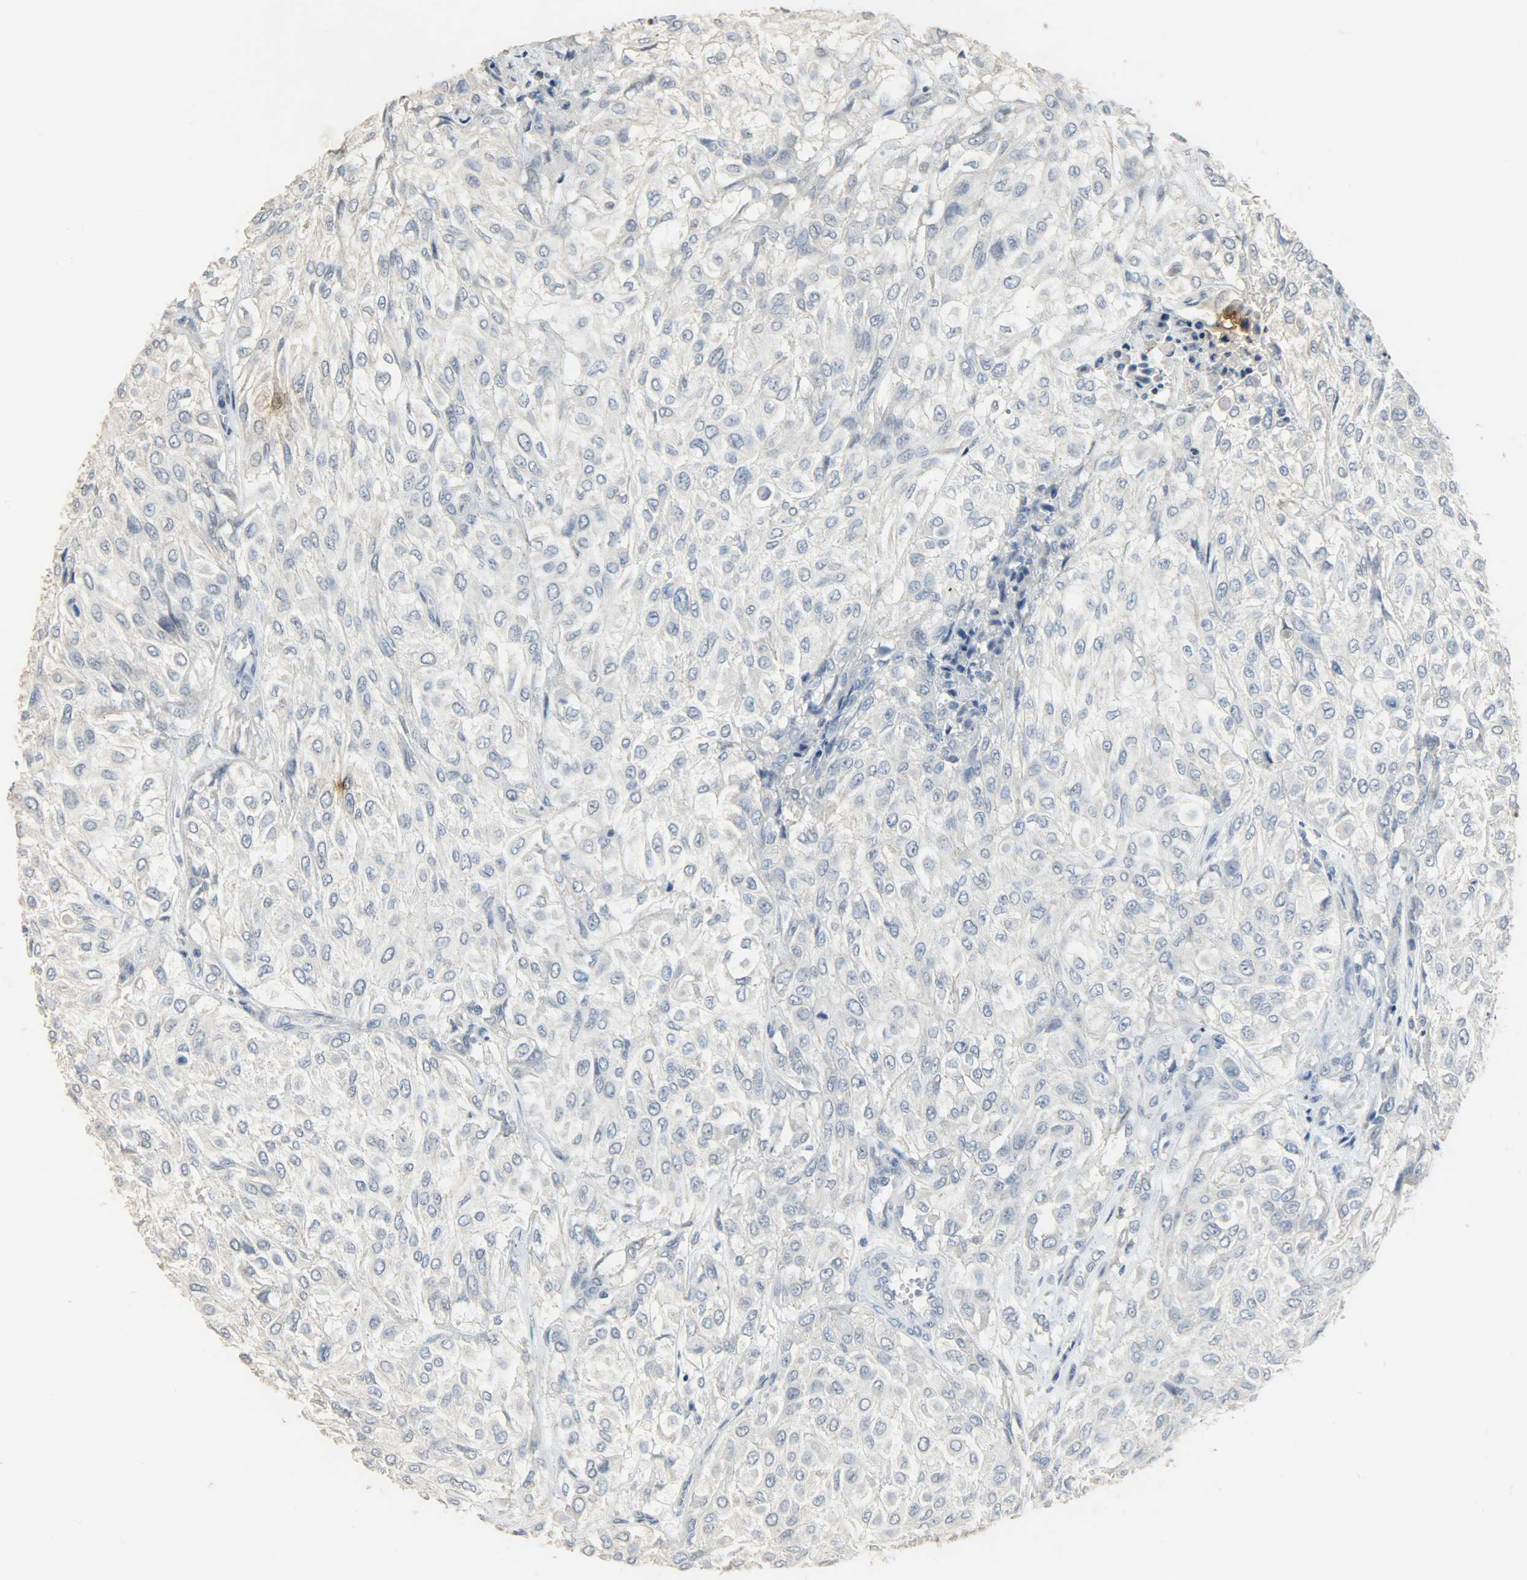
{"staining": {"intensity": "negative", "quantity": "none", "location": "none"}, "tissue": "urothelial cancer", "cell_type": "Tumor cells", "image_type": "cancer", "snomed": [{"axis": "morphology", "description": "Urothelial carcinoma, High grade"}, {"axis": "topography", "description": "Urinary bladder"}], "caption": "High magnification brightfield microscopy of urothelial cancer stained with DAB (brown) and counterstained with hematoxylin (blue): tumor cells show no significant positivity.", "gene": "DNAJB6", "patient": {"sex": "male", "age": 57}}